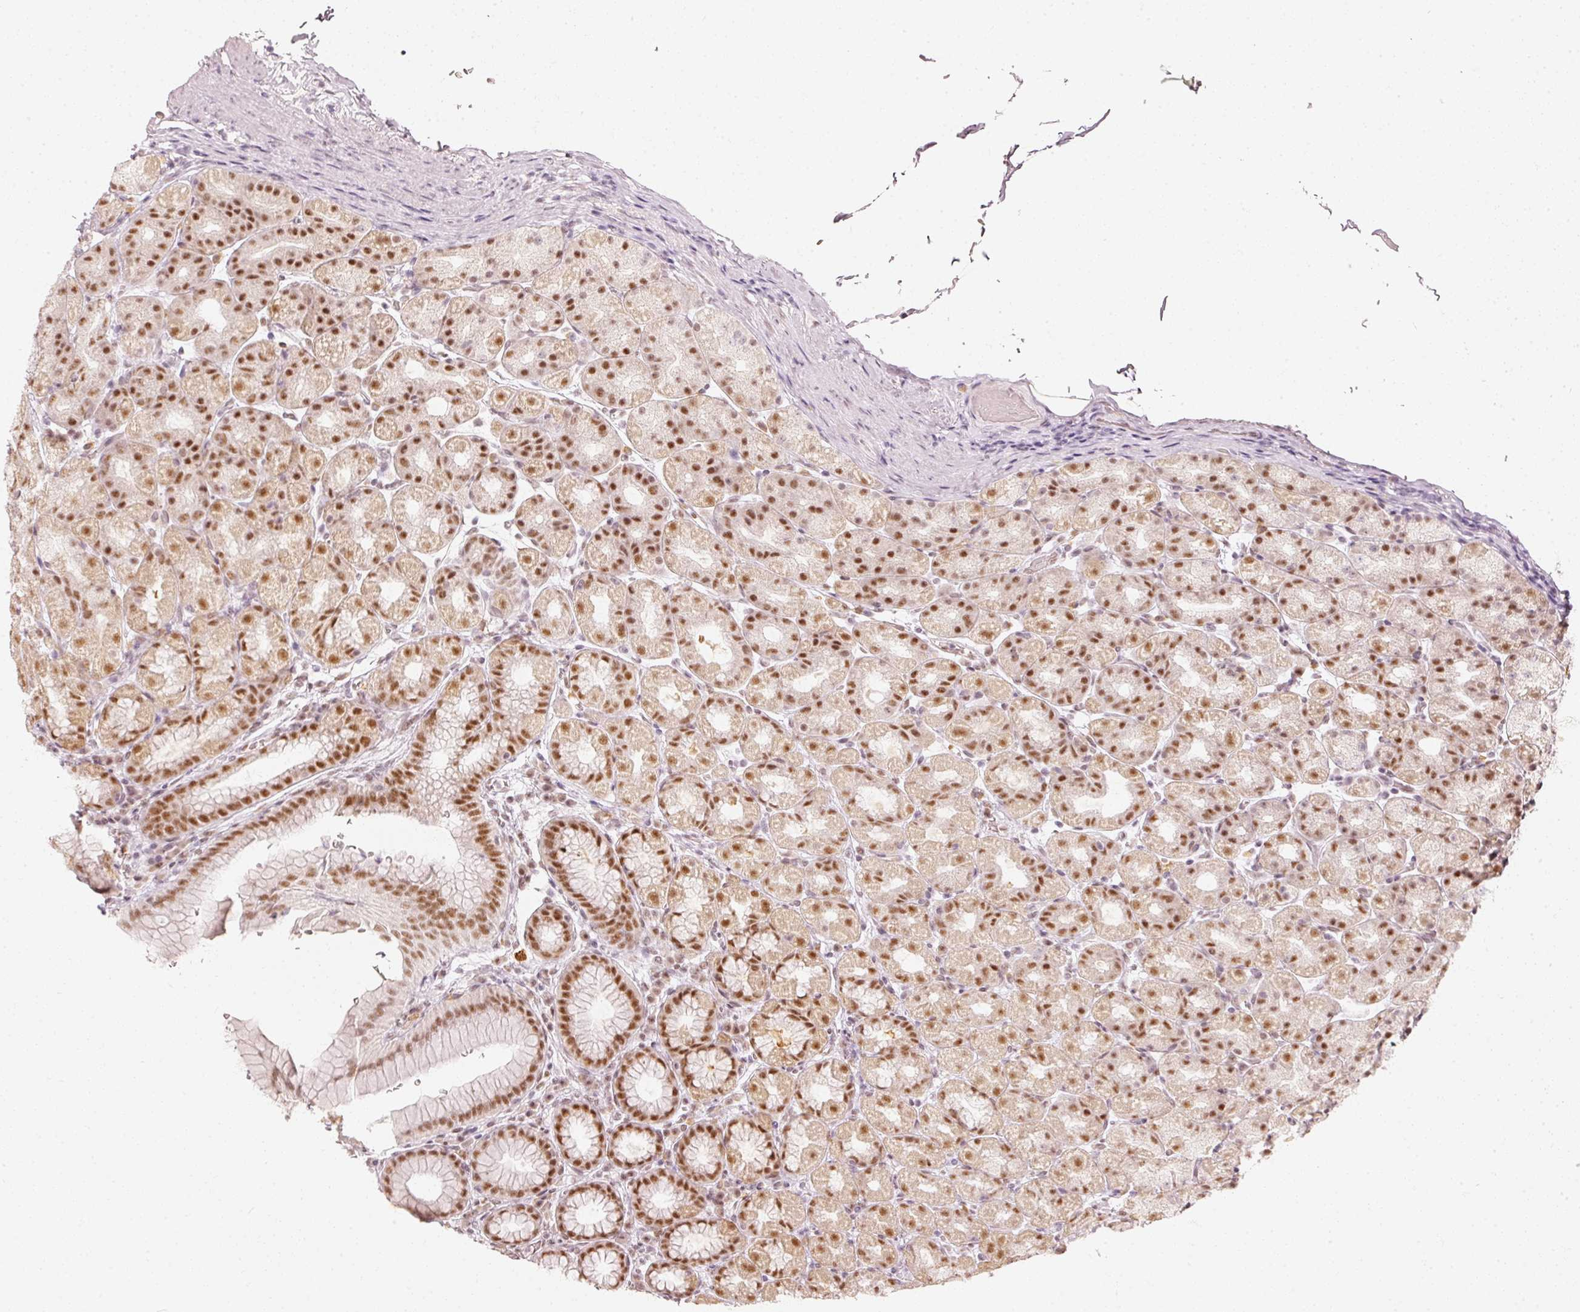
{"staining": {"intensity": "moderate", "quantity": ">75%", "location": "cytoplasmic/membranous"}, "tissue": "stomach", "cell_type": "Glandular cells", "image_type": "normal", "snomed": [{"axis": "morphology", "description": "Normal tissue, NOS"}, {"axis": "topography", "description": "Stomach, upper"}, {"axis": "topography", "description": "Stomach"}], "caption": "DAB immunohistochemical staining of benign stomach displays moderate cytoplasmic/membranous protein staining in about >75% of glandular cells.", "gene": "PPP1R10", "patient": {"sex": "male", "age": 68}}